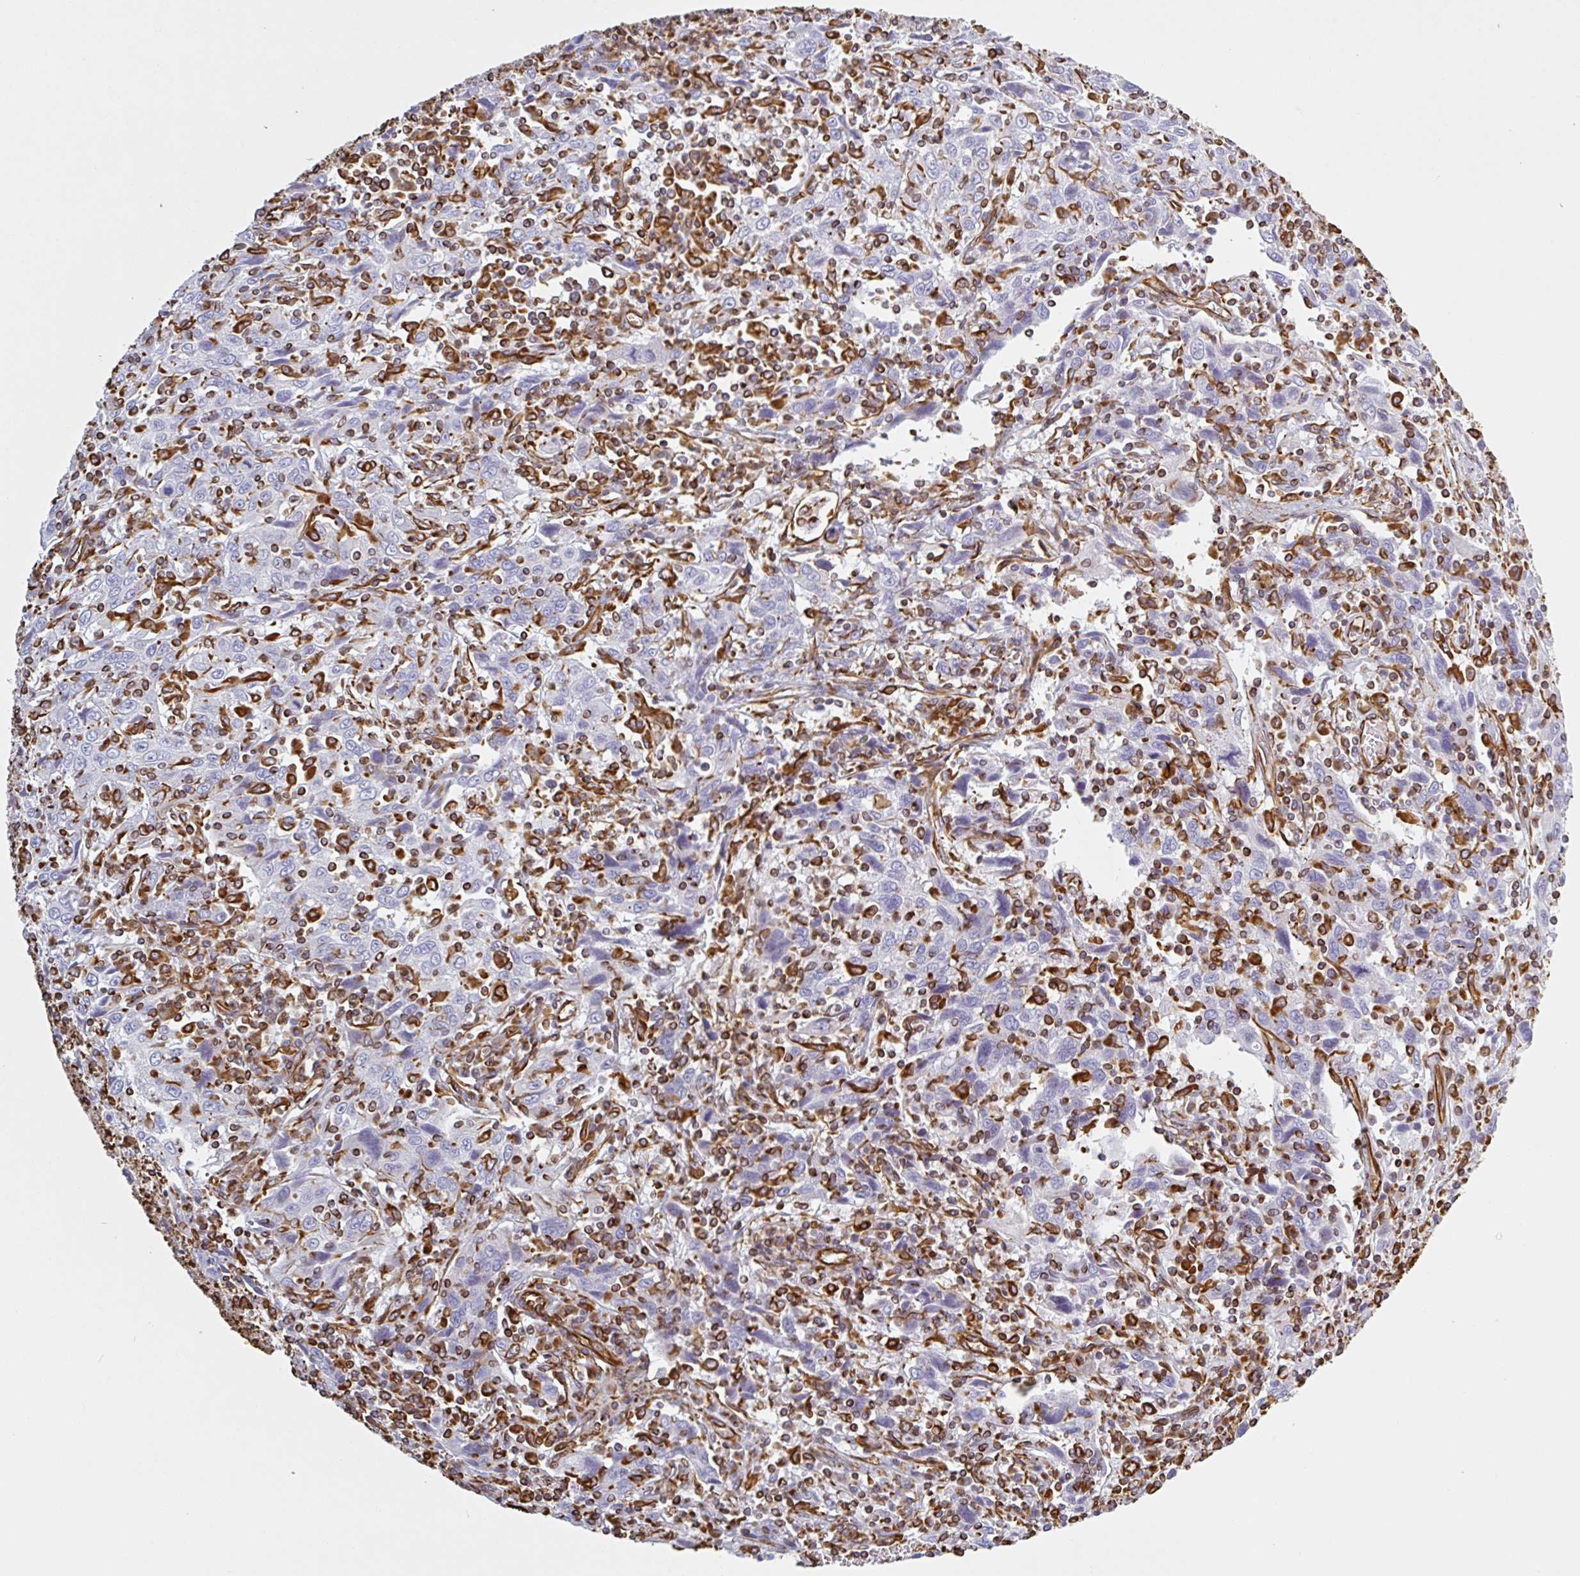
{"staining": {"intensity": "negative", "quantity": "none", "location": "none"}, "tissue": "cervical cancer", "cell_type": "Tumor cells", "image_type": "cancer", "snomed": [{"axis": "morphology", "description": "Squamous cell carcinoma, NOS"}, {"axis": "topography", "description": "Cervix"}], "caption": "The photomicrograph demonstrates no staining of tumor cells in cervical cancer (squamous cell carcinoma). Brightfield microscopy of immunohistochemistry (IHC) stained with DAB (brown) and hematoxylin (blue), captured at high magnification.", "gene": "PPFIA1", "patient": {"sex": "female", "age": 46}}